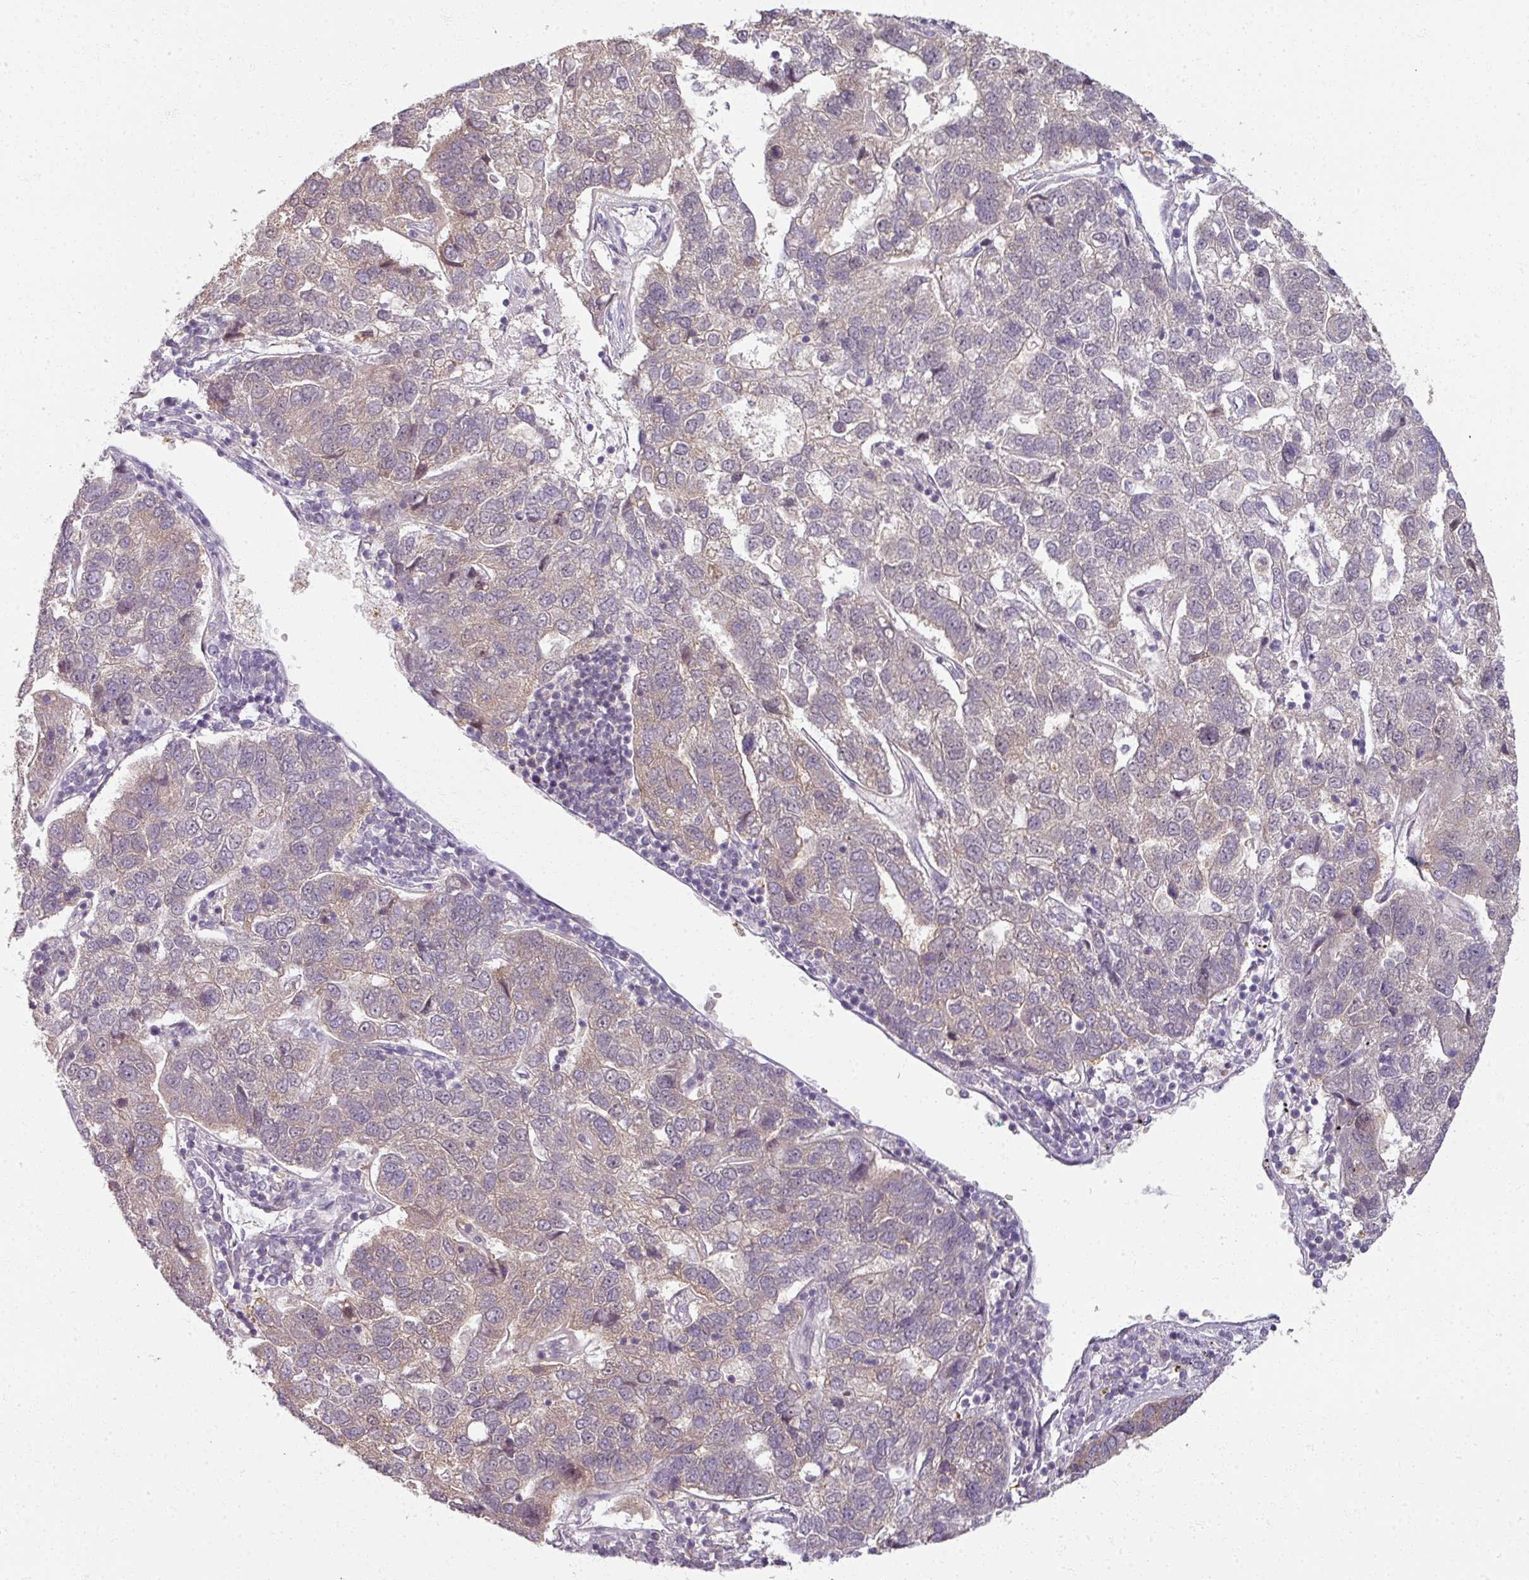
{"staining": {"intensity": "weak", "quantity": "25%-75%", "location": "cytoplasmic/membranous"}, "tissue": "pancreatic cancer", "cell_type": "Tumor cells", "image_type": "cancer", "snomed": [{"axis": "morphology", "description": "Adenocarcinoma, NOS"}, {"axis": "topography", "description": "Pancreas"}], "caption": "Brown immunohistochemical staining in adenocarcinoma (pancreatic) reveals weak cytoplasmic/membranous expression in approximately 25%-75% of tumor cells.", "gene": "MYMK", "patient": {"sex": "female", "age": 61}}